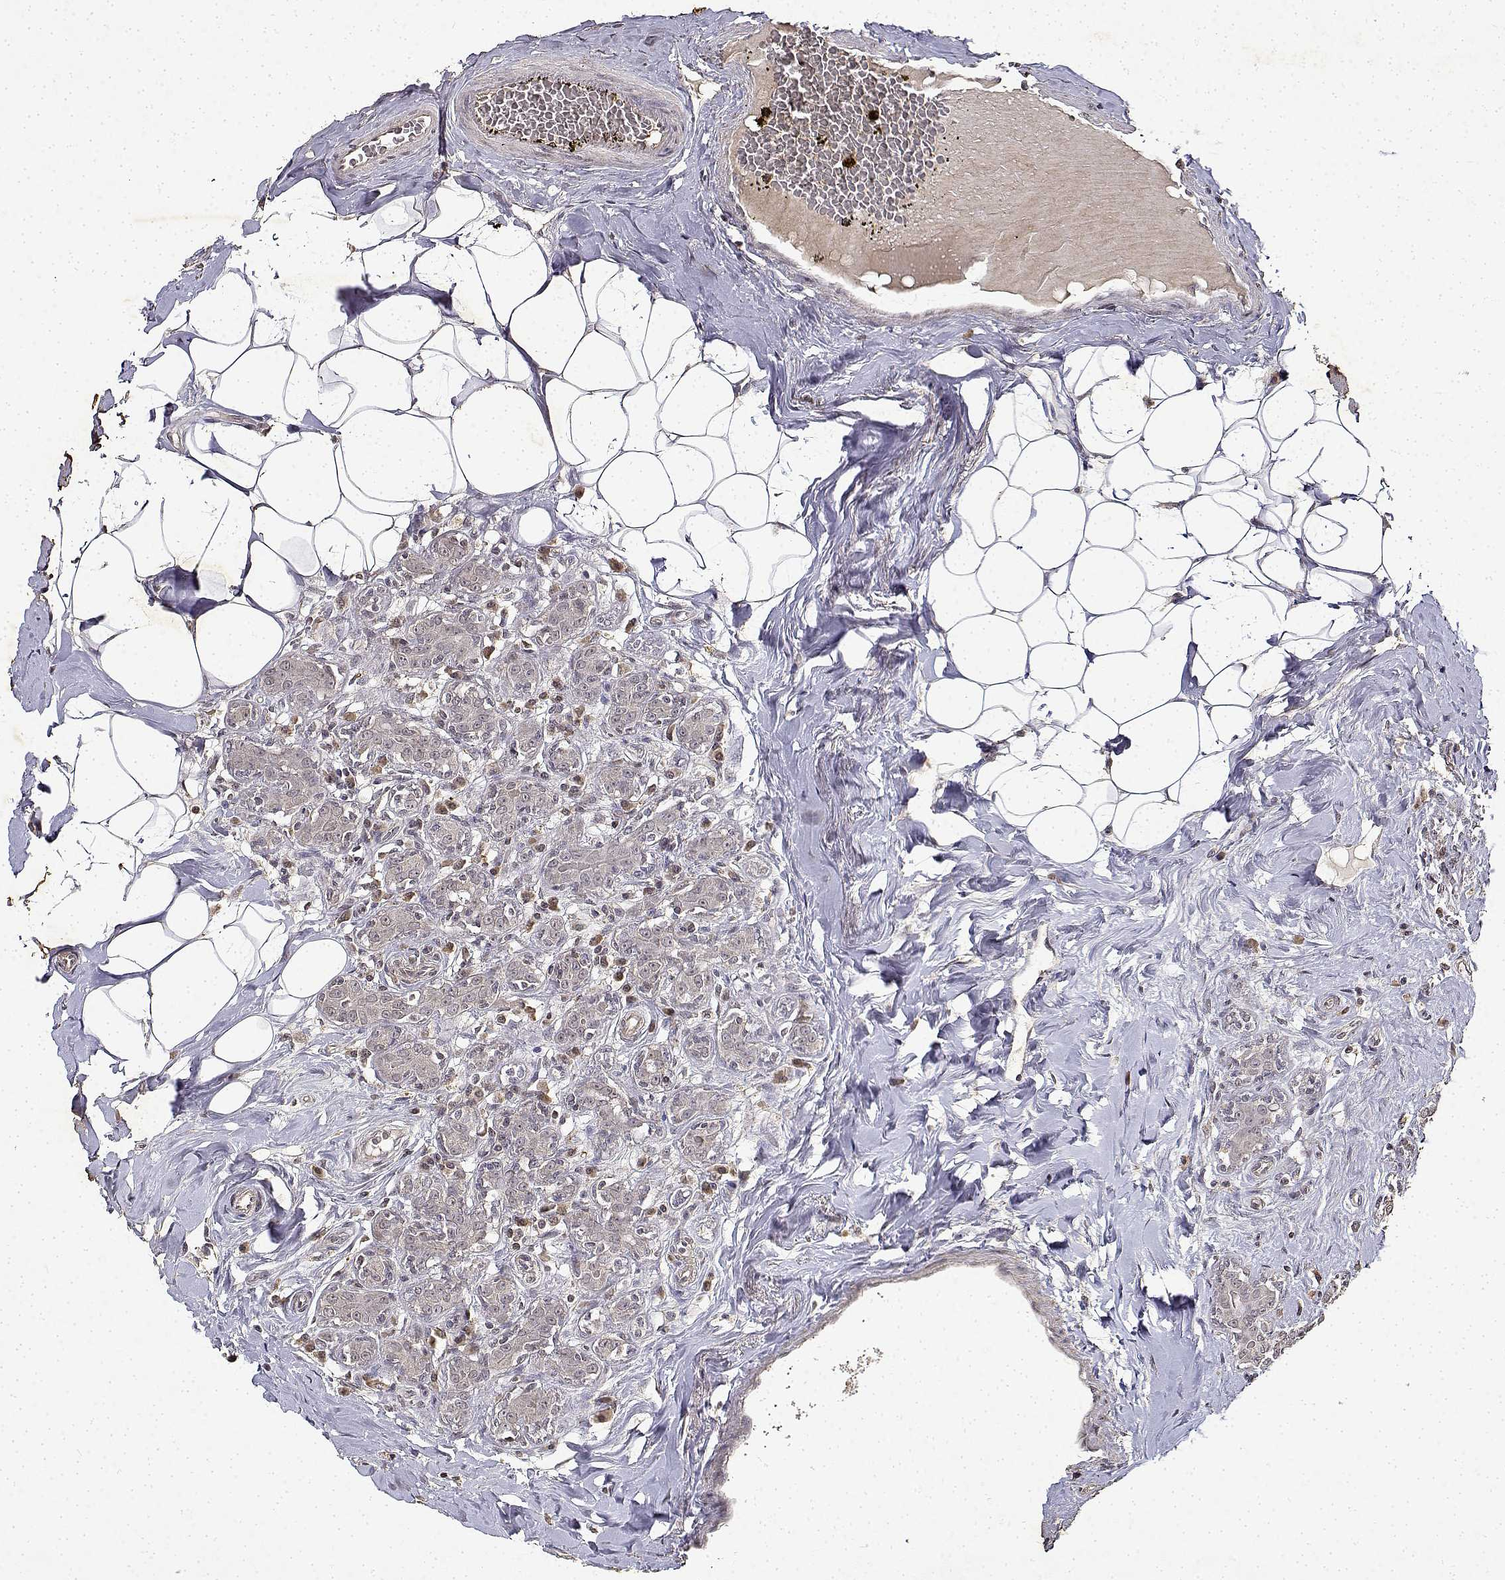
{"staining": {"intensity": "negative", "quantity": "none", "location": "none"}, "tissue": "breast cancer", "cell_type": "Tumor cells", "image_type": "cancer", "snomed": [{"axis": "morphology", "description": "Normal tissue, NOS"}, {"axis": "morphology", "description": "Duct carcinoma"}, {"axis": "topography", "description": "Breast"}], "caption": "This is an immunohistochemistry (IHC) image of human invasive ductal carcinoma (breast). There is no expression in tumor cells.", "gene": "BDNF", "patient": {"sex": "female", "age": 43}}